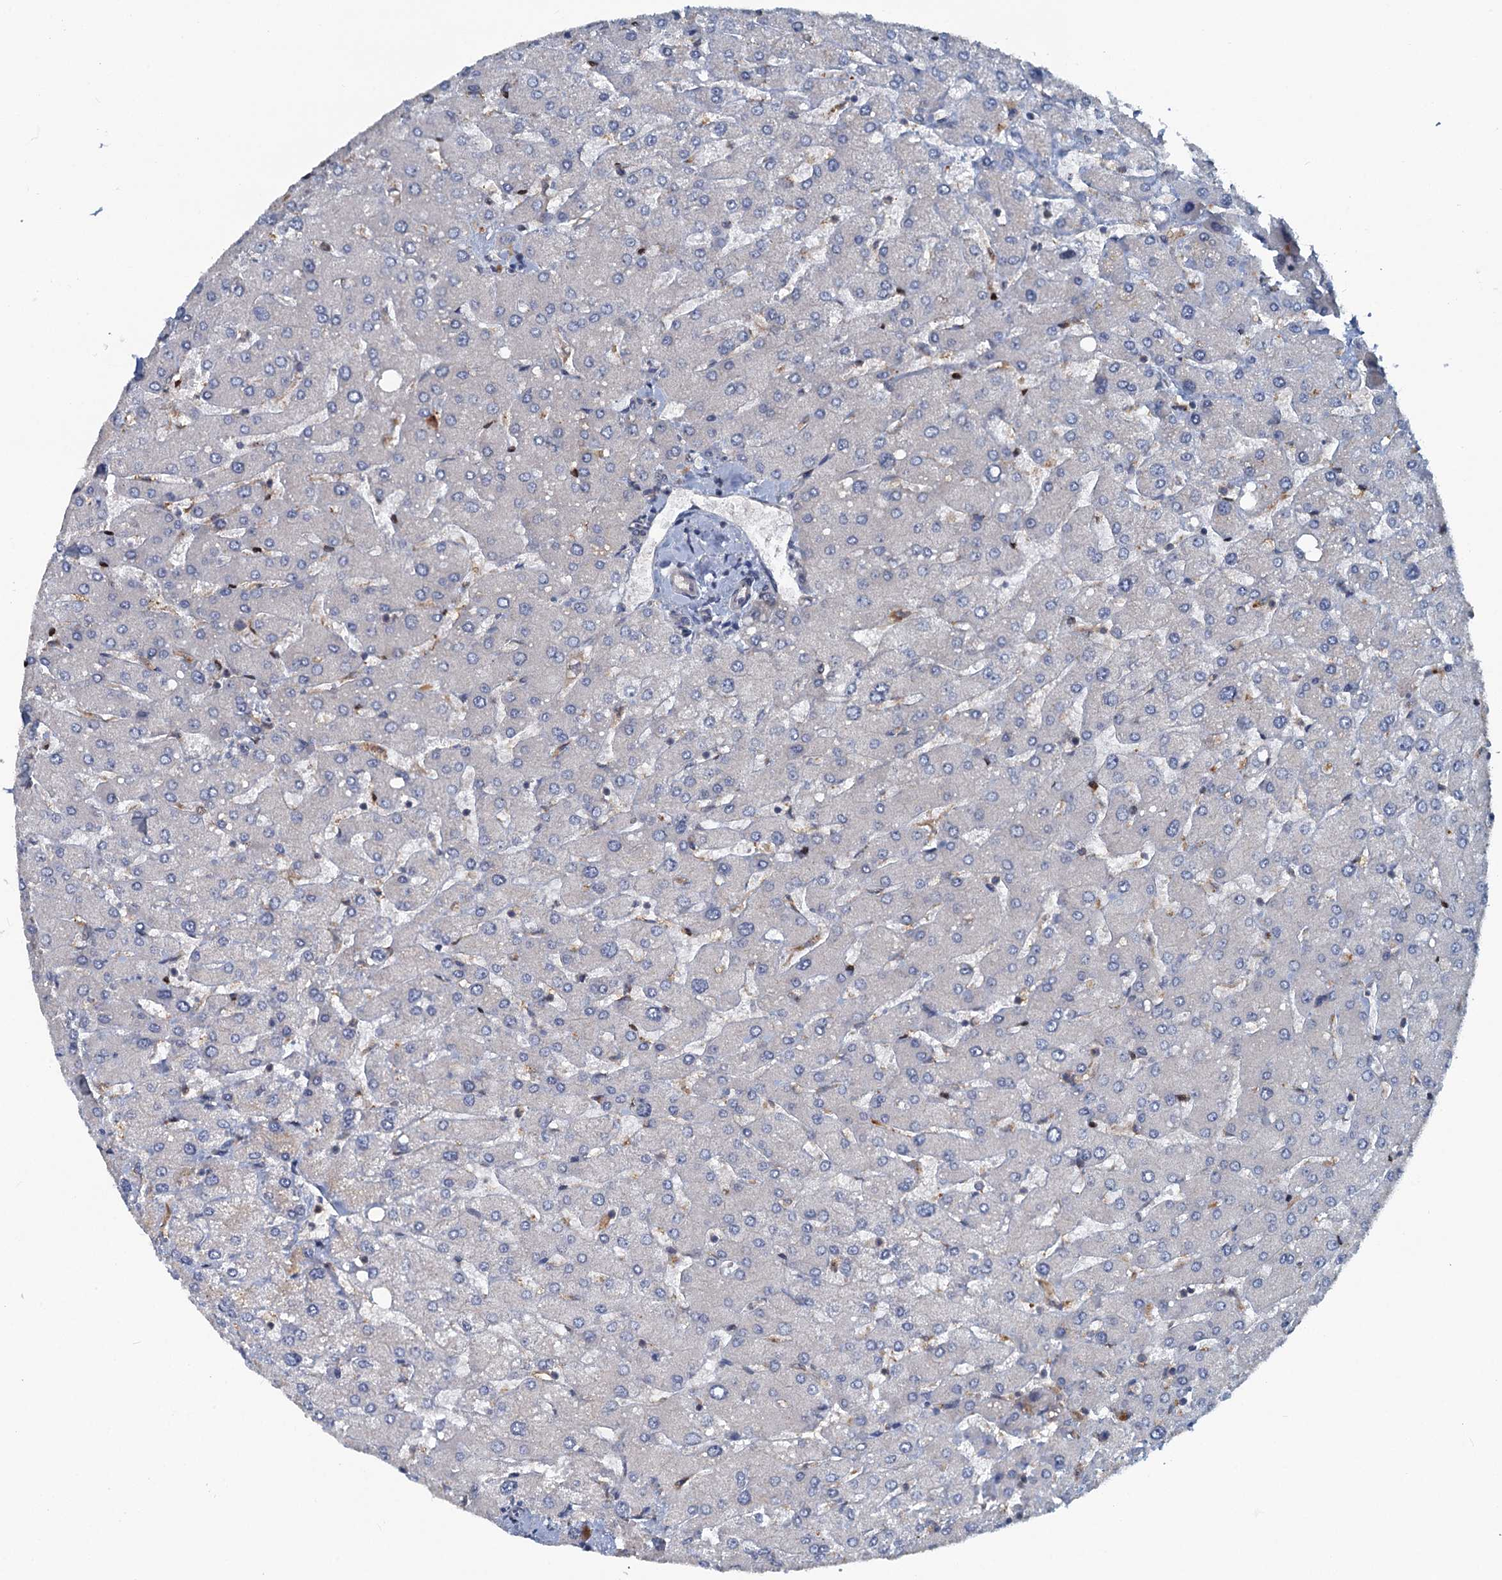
{"staining": {"intensity": "negative", "quantity": "none", "location": "none"}, "tissue": "liver", "cell_type": "Cholangiocytes", "image_type": "normal", "snomed": [{"axis": "morphology", "description": "Normal tissue, NOS"}, {"axis": "topography", "description": "Liver"}], "caption": "This is a image of IHC staining of normal liver, which shows no staining in cholangiocytes. Nuclei are stained in blue.", "gene": "GCLM", "patient": {"sex": "male", "age": 55}}